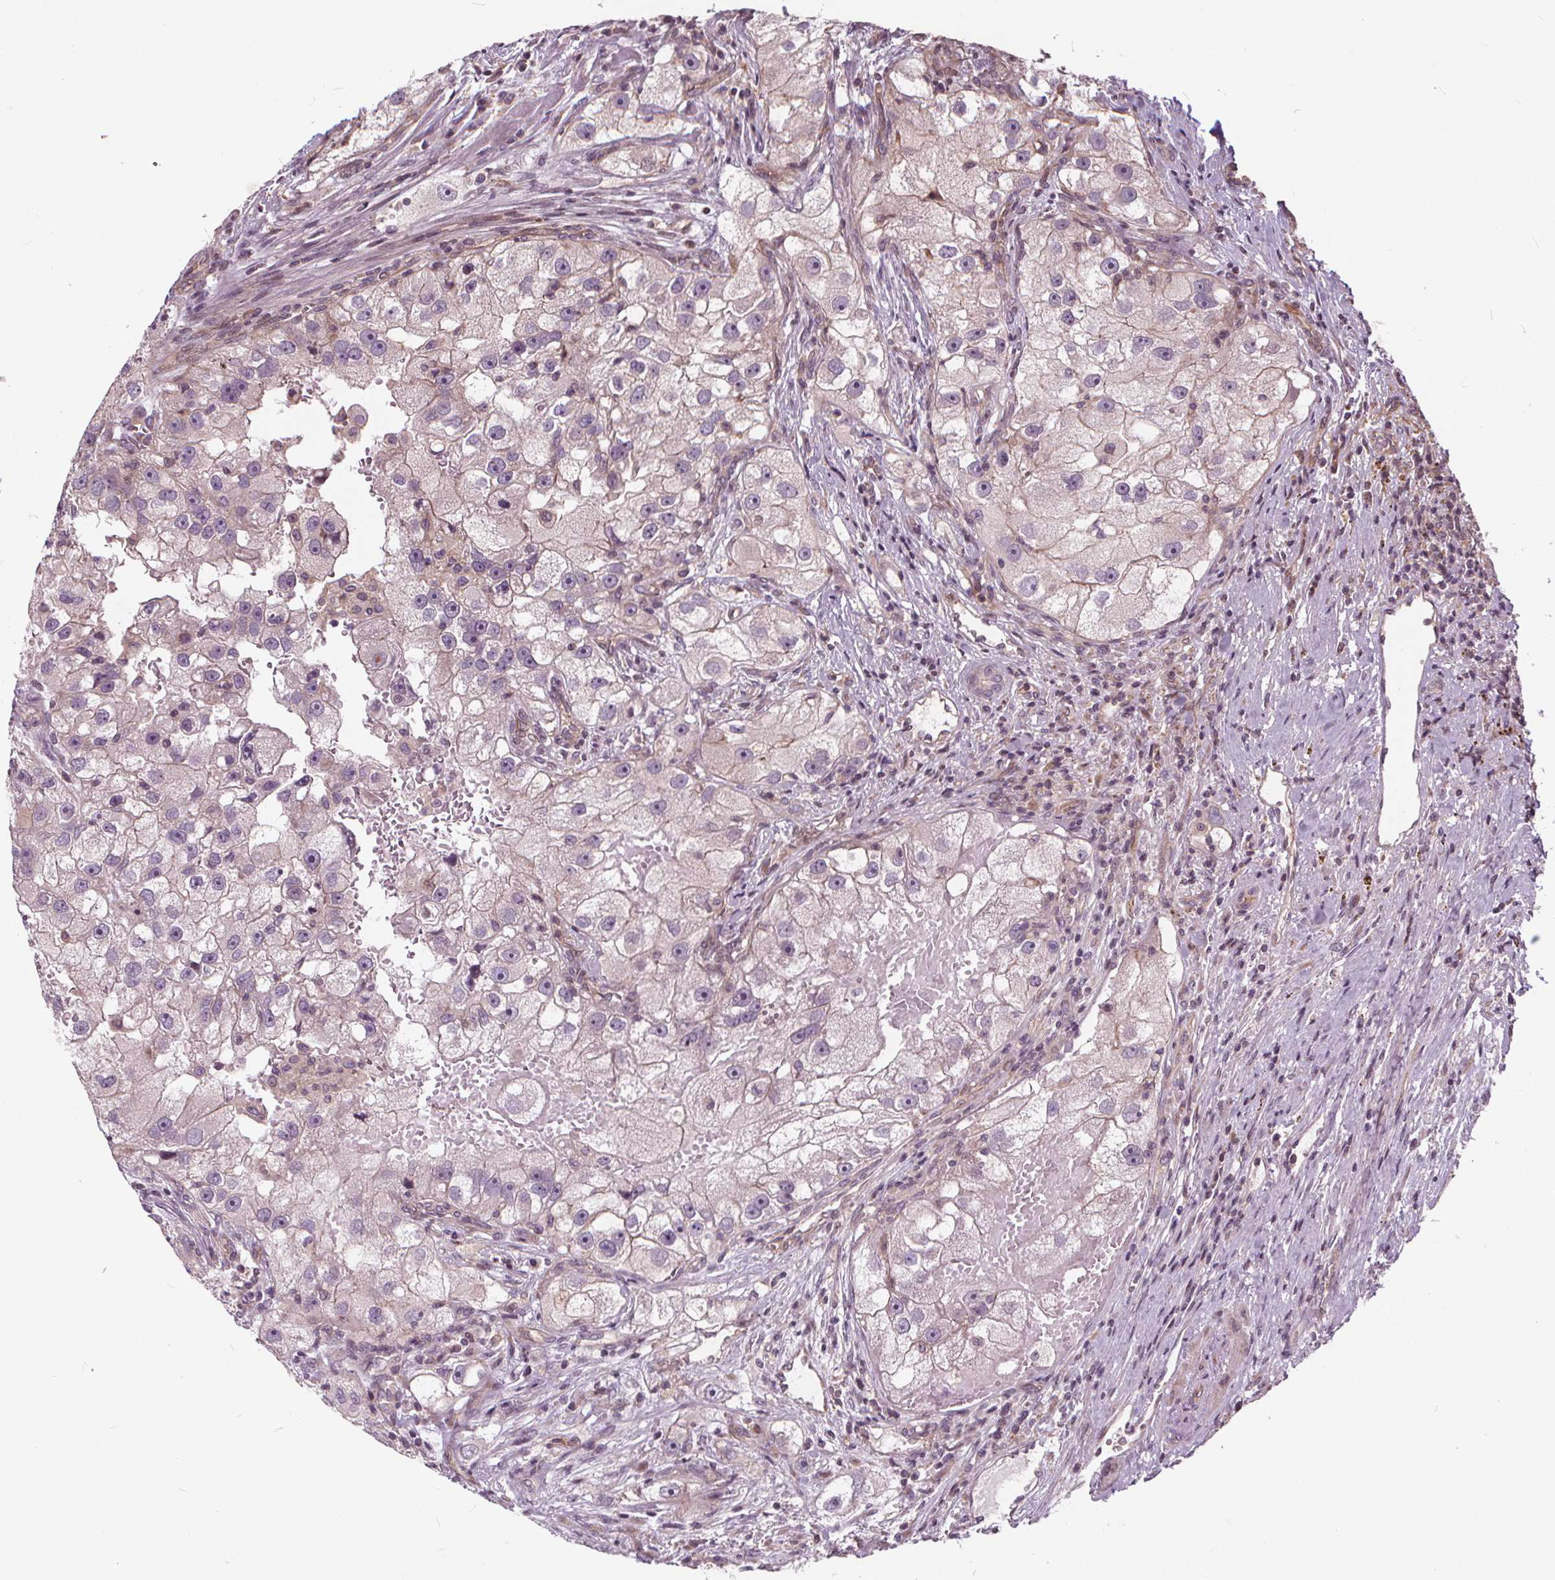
{"staining": {"intensity": "negative", "quantity": "none", "location": "none"}, "tissue": "renal cancer", "cell_type": "Tumor cells", "image_type": "cancer", "snomed": [{"axis": "morphology", "description": "Adenocarcinoma, NOS"}, {"axis": "topography", "description": "Kidney"}], "caption": "A photomicrograph of human renal cancer is negative for staining in tumor cells.", "gene": "INPP5E", "patient": {"sex": "male", "age": 63}}